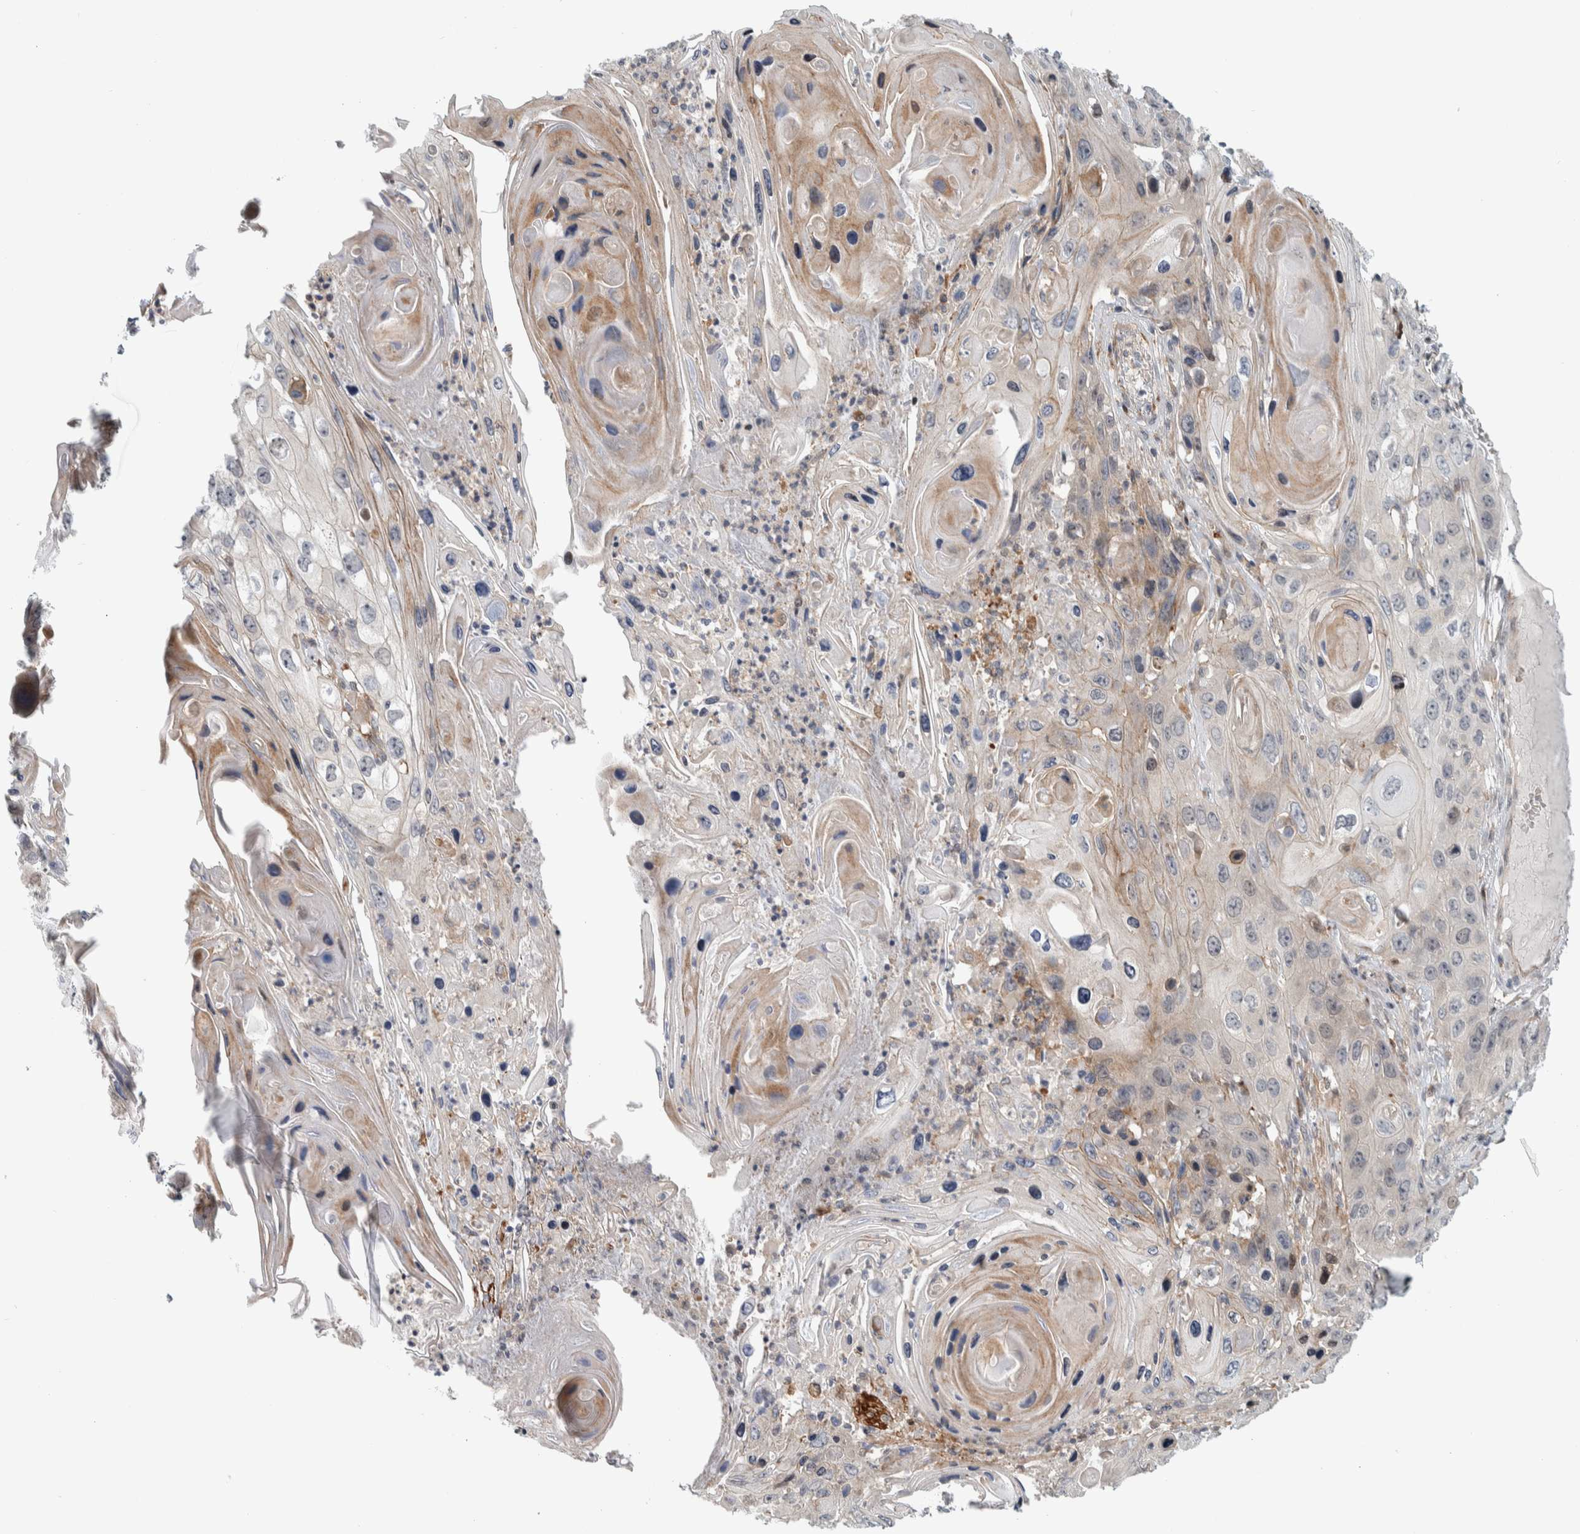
{"staining": {"intensity": "weak", "quantity": "25%-75%", "location": "cytoplasmic/membranous"}, "tissue": "skin cancer", "cell_type": "Tumor cells", "image_type": "cancer", "snomed": [{"axis": "morphology", "description": "Squamous cell carcinoma, NOS"}, {"axis": "topography", "description": "Skin"}], "caption": "This is a histology image of immunohistochemistry (IHC) staining of skin cancer (squamous cell carcinoma), which shows weak expression in the cytoplasmic/membranous of tumor cells.", "gene": "MSL1", "patient": {"sex": "male", "age": 55}}